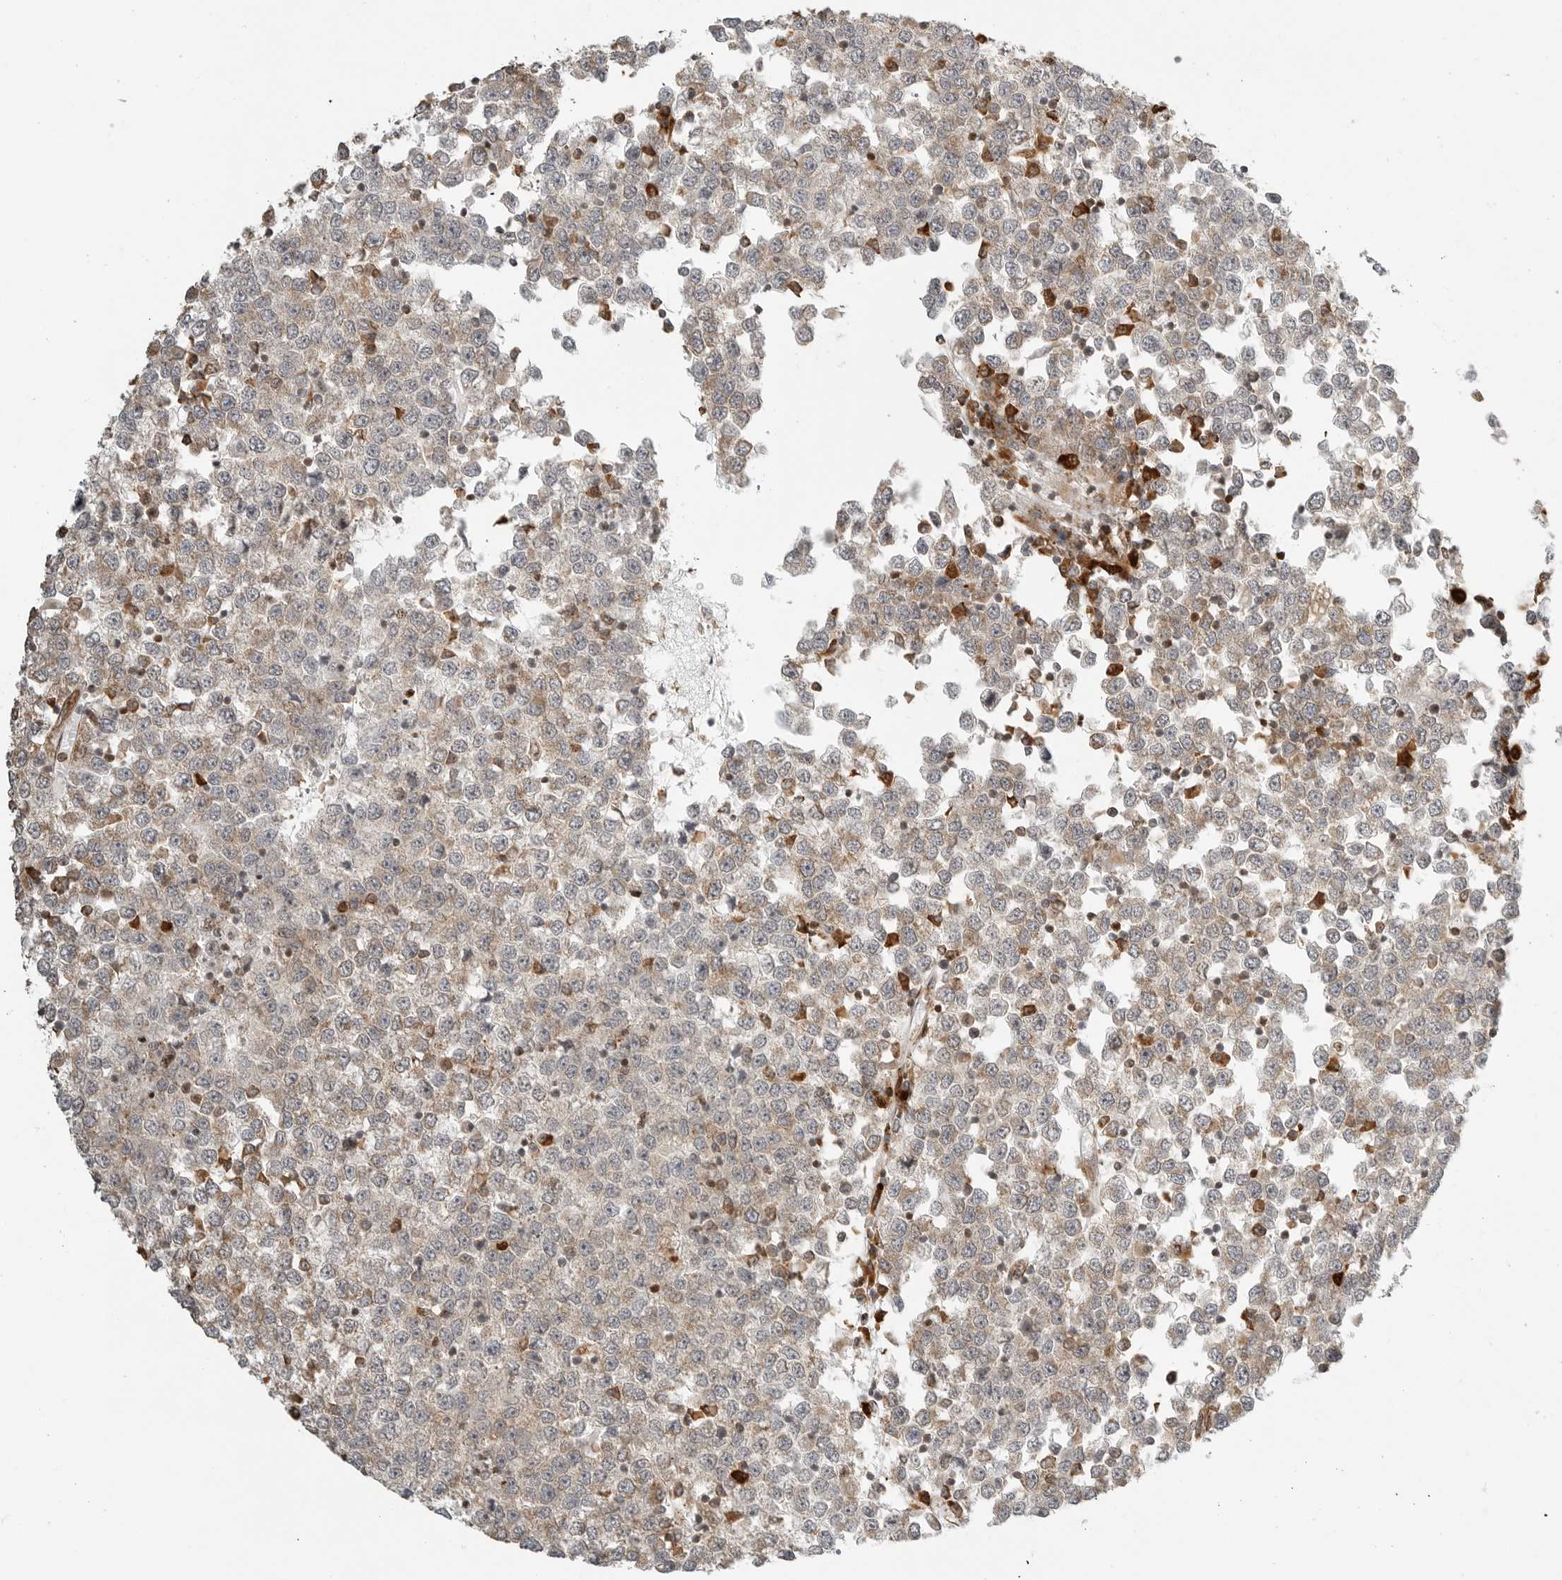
{"staining": {"intensity": "weak", "quantity": "25%-75%", "location": "cytoplasmic/membranous"}, "tissue": "testis cancer", "cell_type": "Tumor cells", "image_type": "cancer", "snomed": [{"axis": "morphology", "description": "Seminoma, NOS"}, {"axis": "topography", "description": "Testis"}], "caption": "DAB (3,3'-diaminobenzidine) immunohistochemical staining of testis seminoma shows weak cytoplasmic/membranous protein positivity in about 25%-75% of tumor cells. (DAB IHC, brown staining for protein, blue staining for nuclei).", "gene": "IDUA", "patient": {"sex": "male", "age": 65}}